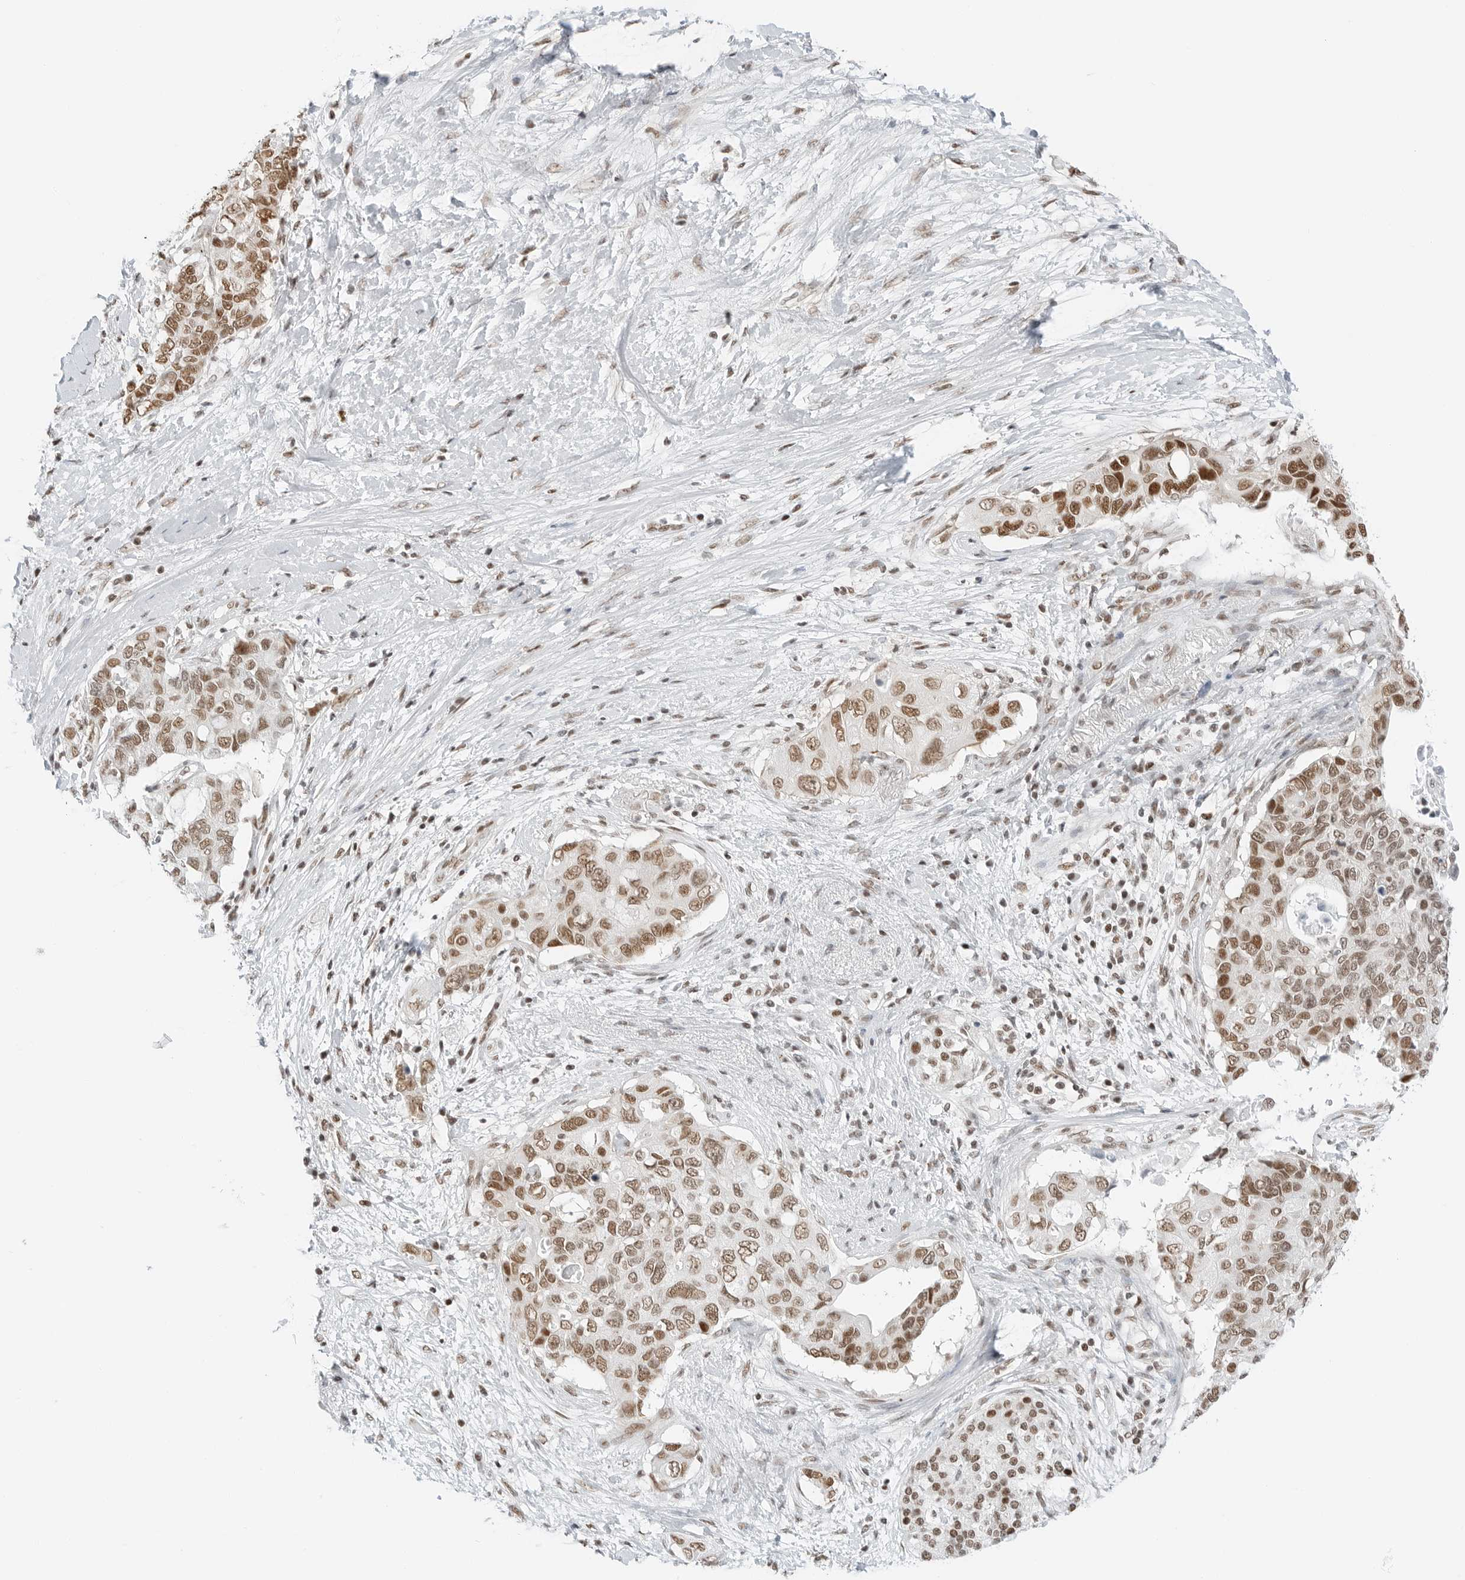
{"staining": {"intensity": "moderate", "quantity": ">75%", "location": "nuclear"}, "tissue": "pancreatic cancer", "cell_type": "Tumor cells", "image_type": "cancer", "snomed": [{"axis": "morphology", "description": "Adenocarcinoma, NOS"}, {"axis": "topography", "description": "Pancreas"}], "caption": "This is a histology image of IHC staining of pancreatic cancer, which shows moderate positivity in the nuclear of tumor cells.", "gene": "CRTC2", "patient": {"sex": "female", "age": 56}}